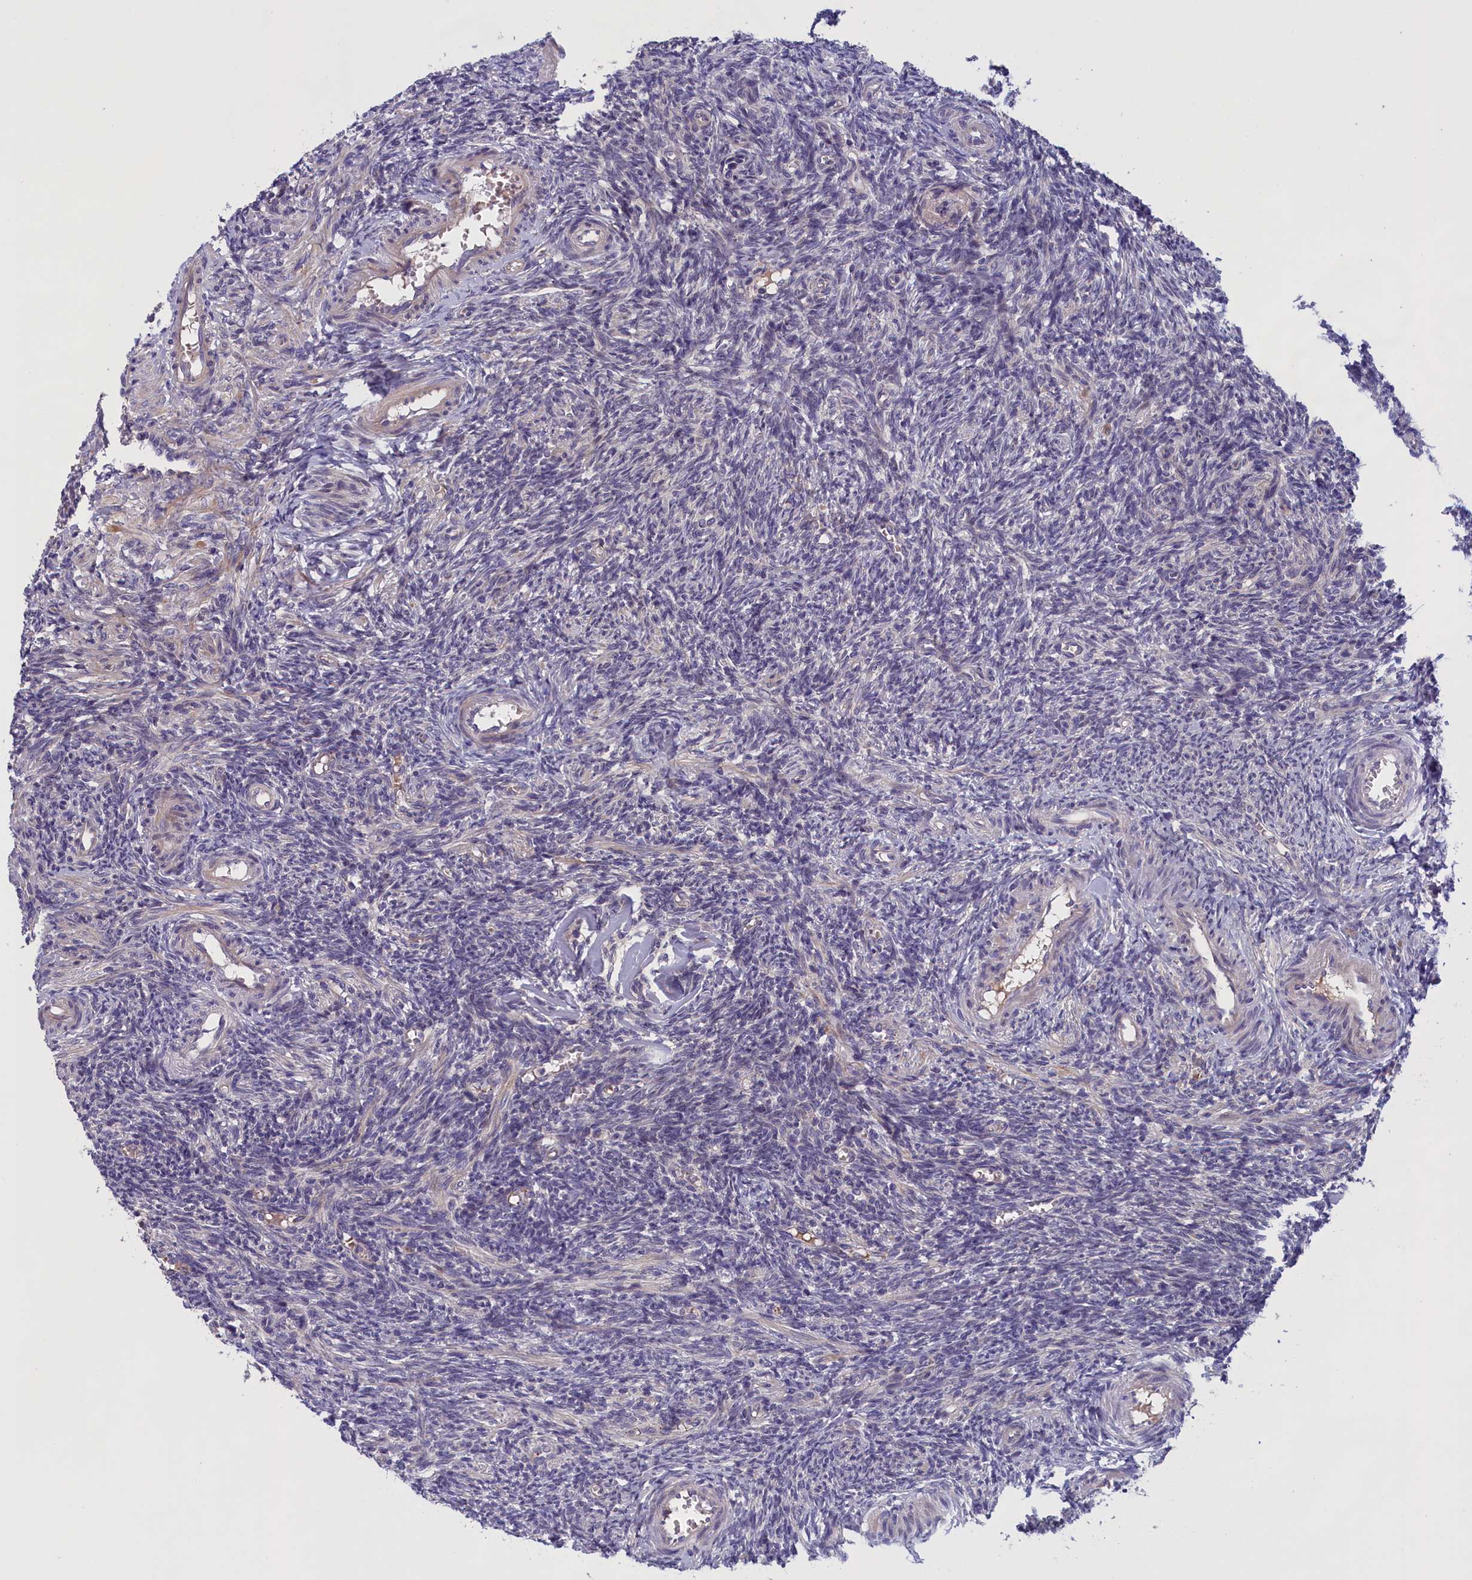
{"staining": {"intensity": "negative", "quantity": "none", "location": "none"}, "tissue": "ovary", "cell_type": "Follicle cells", "image_type": "normal", "snomed": [{"axis": "morphology", "description": "Normal tissue, NOS"}, {"axis": "topography", "description": "Ovary"}], "caption": "DAB immunohistochemical staining of benign ovary exhibits no significant expression in follicle cells.", "gene": "IGFALS", "patient": {"sex": "female", "age": 27}}